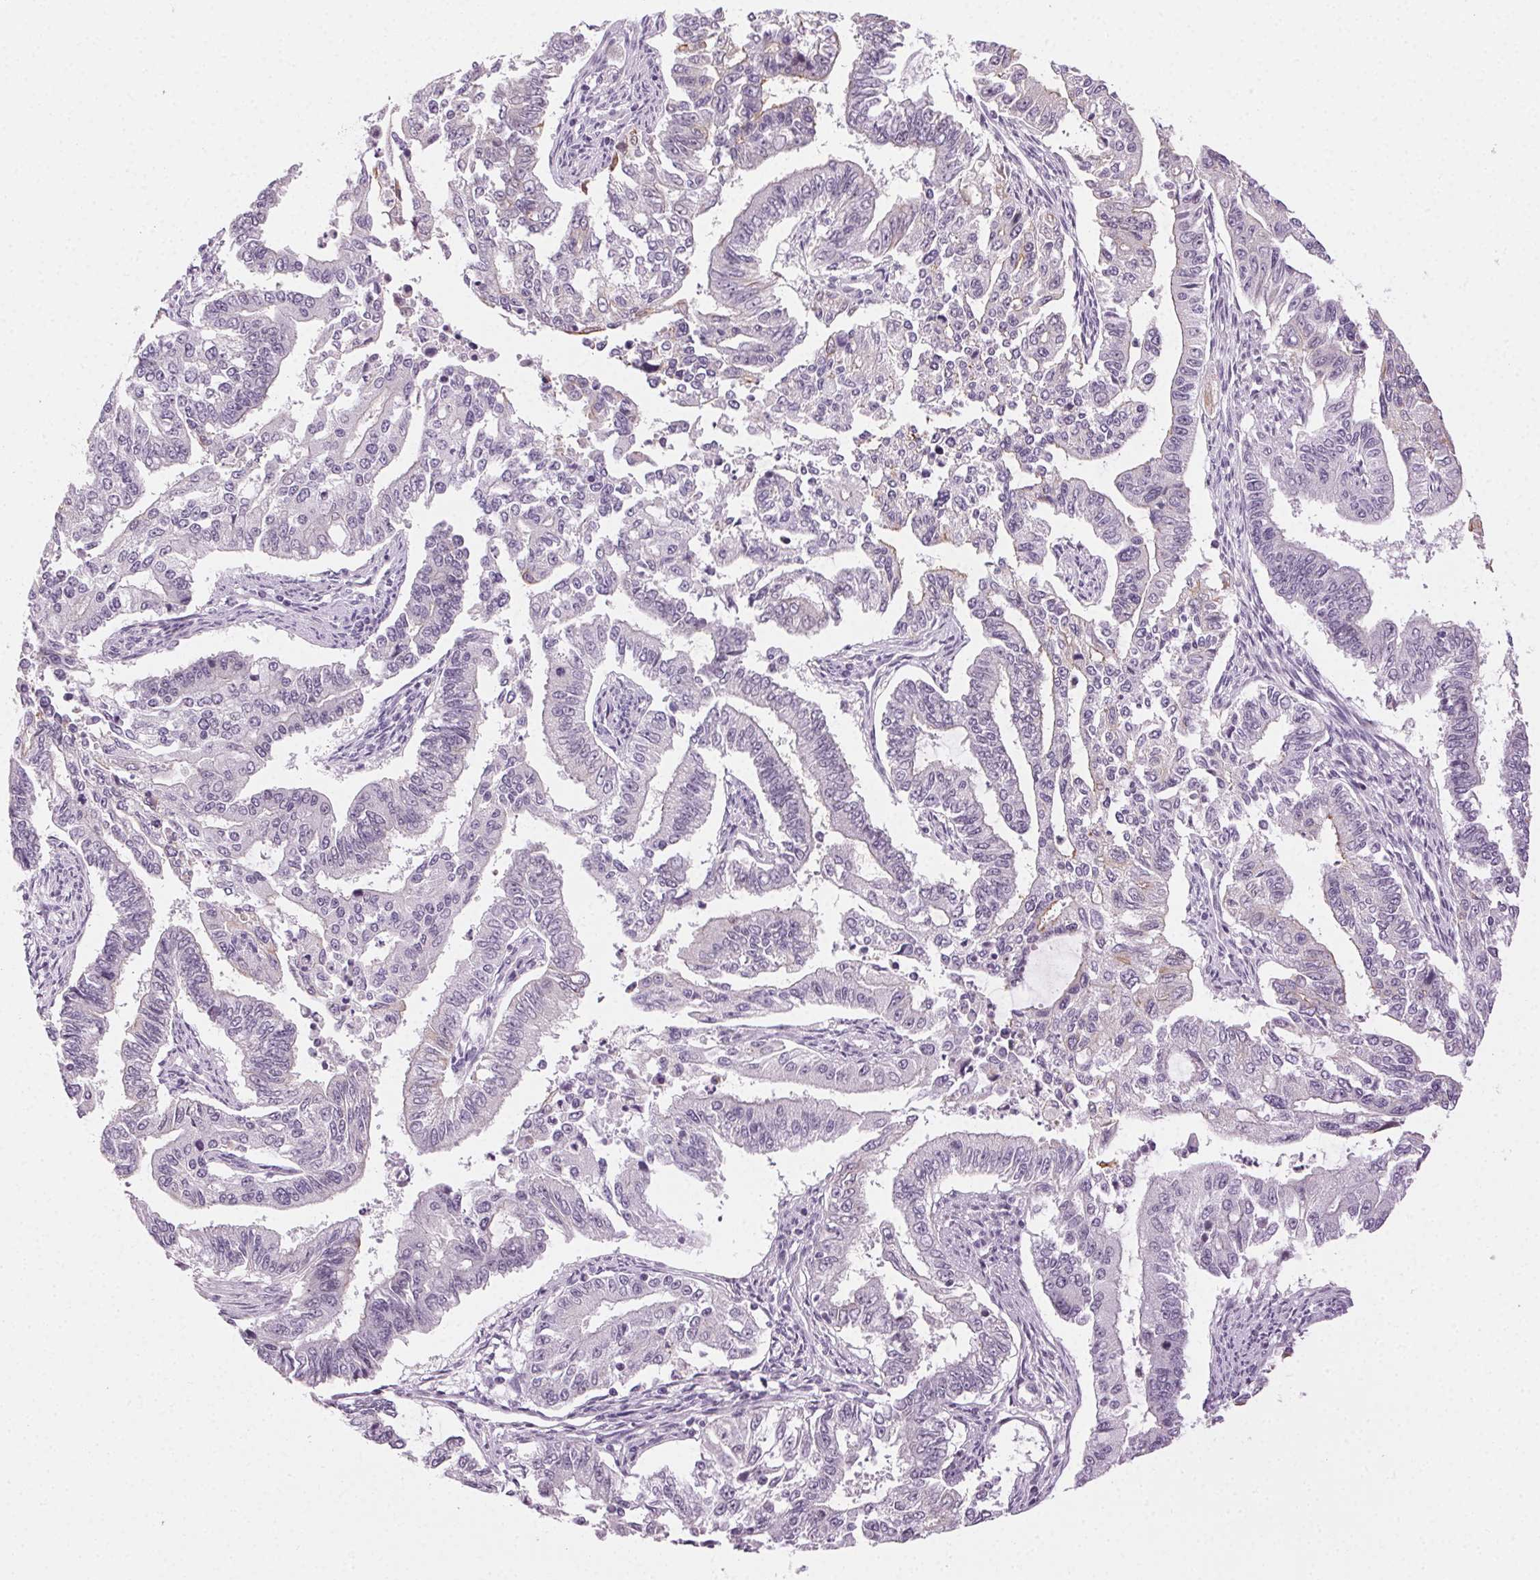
{"staining": {"intensity": "negative", "quantity": "none", "location": "none"}, "tissue": "endometrial cancer", "cell_type": "Tumor cells", "image_type": "cancer", "snomed": [{"axis": "morphology", "description": "Adenocarcinoma, NOS"}, {"axis": "topography", "description": "Uterus"}], "caption": "Immunohistochemical staining of human adenocarcinoma (endometrial) shows no significant staining in tumor cells.", "gene": "AIF1L", "patient": {"sex": "female", "age": 59}}